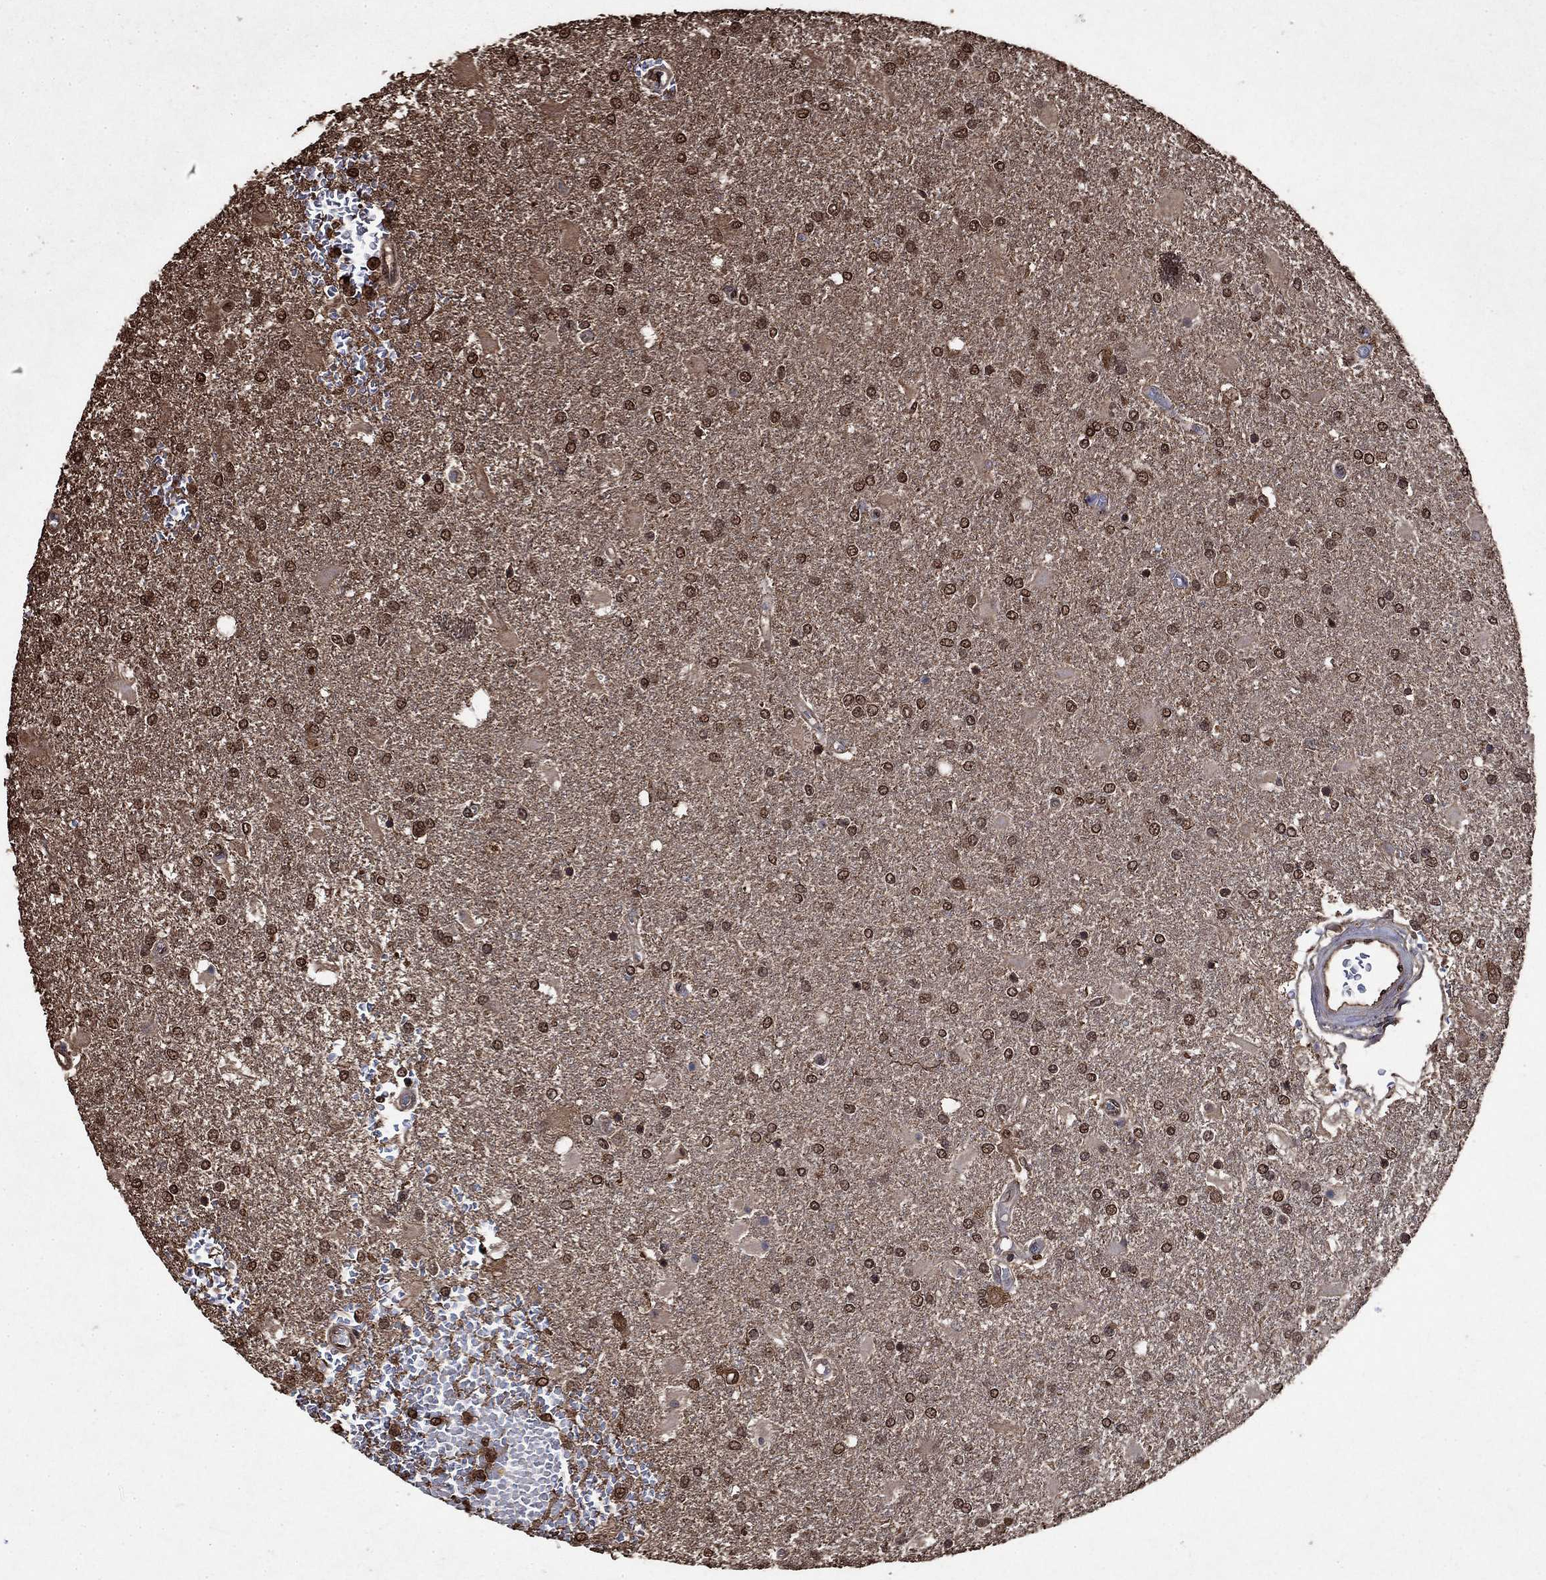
{"staining": {"intensity": "moderate", "quantity": "25%-75%", "location": "nuclear"}, "tissue": "glioma", "cell_type": "Tumor cells", "image_type": "cancer", "snomed": [{"axis": "morphology", "description": "Glioma, malignant, High grade"}, {"axis": "topography", "description": "Cerebral cortex"}], "caption": "Malignant glioma (high-grade) stained with DAB immunohistochemistry (IHC) reveals medium levels of moderate nuclear positivity in about 25%-75% of tumor cells. (DAB IHC, brown staining for protein, blue staining for nuclei).", "gene": "GAPDH", "patient": {"sex": "male", "age": 79}}